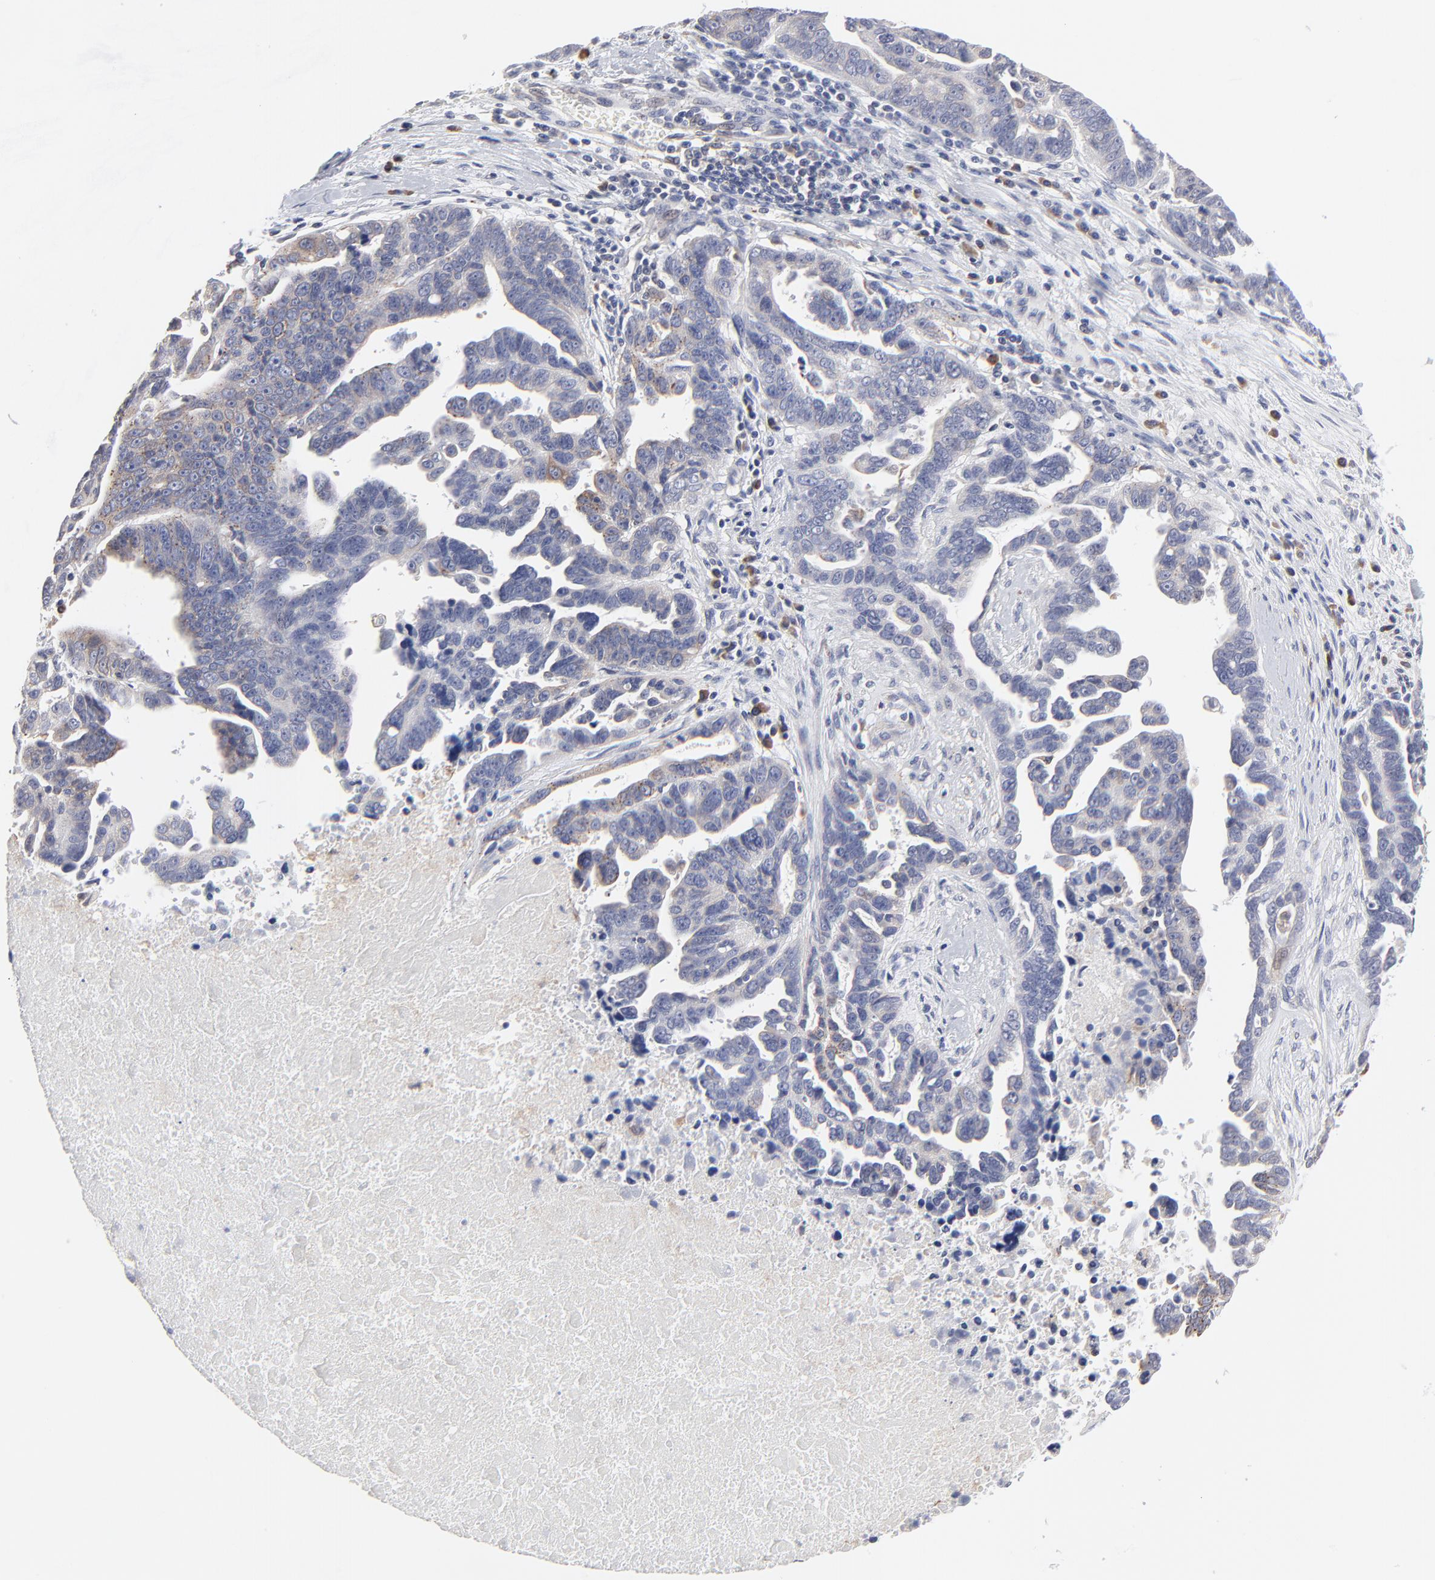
{"staining": {"intensity": "weak", "quantity": "<25%", "location": "cytoplasmic/membranous"}, "tissue": "ovarian cancer", "cell_type": "Tumor cells", "image_type": "cancer", "snomed": [{"axis": "morphology", "description": "Carcinoma, endometroid"}, {"axis": "morphology", "description": "Cystadenocarcinoma, serous, NOS"}, {"axis": "topography", "description": "Ovary"}], "caption": "Tumor cells show no significant protein staining in endometroid carcinoma (ovarian).", "gene": "TRIM22", "patient": {"sex": "female", "age": 45}}